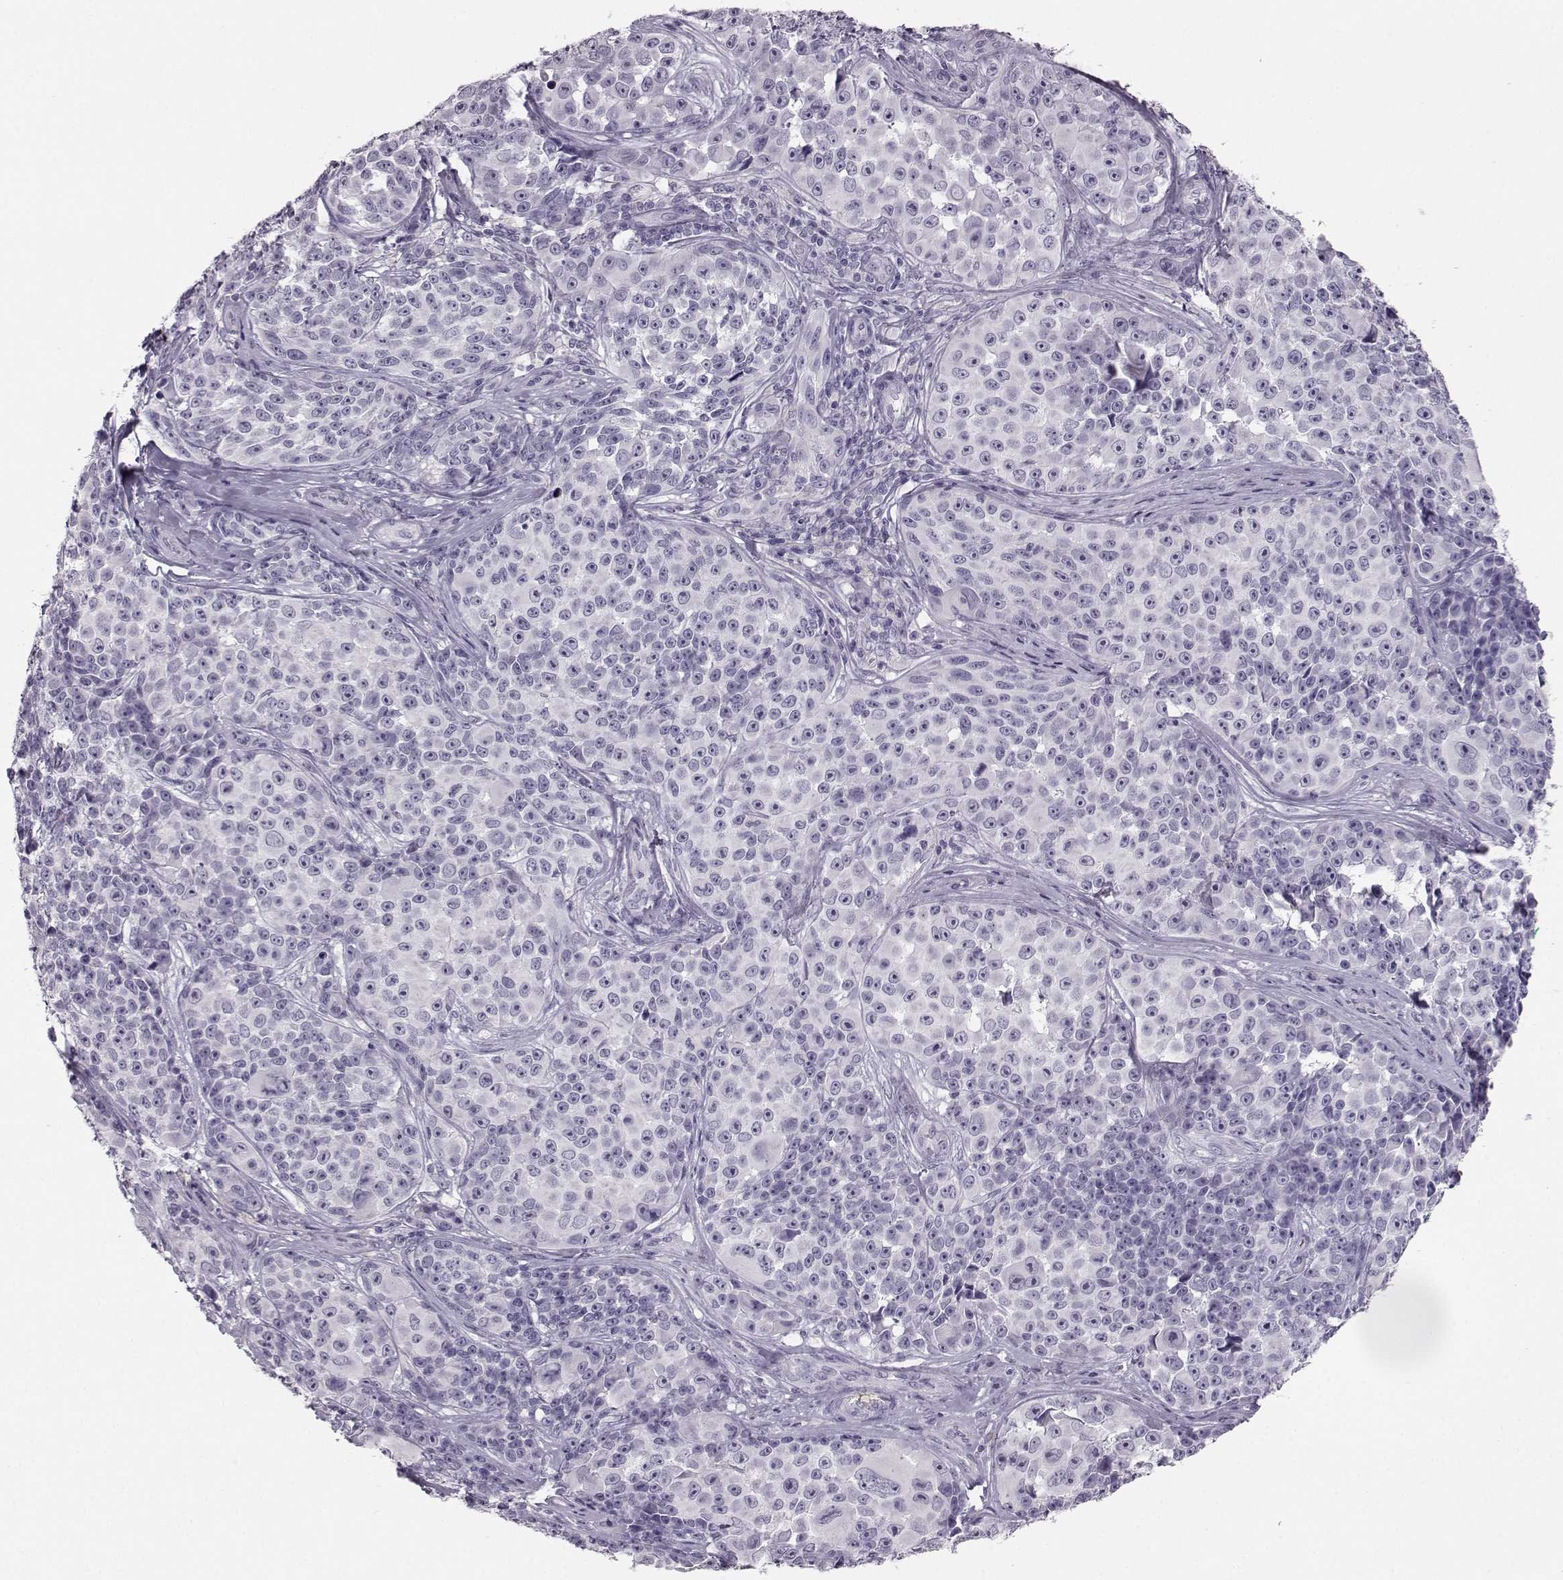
{"staining": {"intensity": "negative", "quantity": "none", "location": "none"}, "tissue": "melanoma", "cell_type": "Tumor cells", "image_type": "cancer", "snomed": [{"axis": "morphology", "description": "Malignant melanoma, NOS"}, {"axis": "topography", "description": "Skin"}], "caption": "This is a image of immunohistochemistry staining of melanoma, which shows no staining in tumor cells.", "gene": "KIAA0319", "patient": {"sex": "female", "age": 88}}